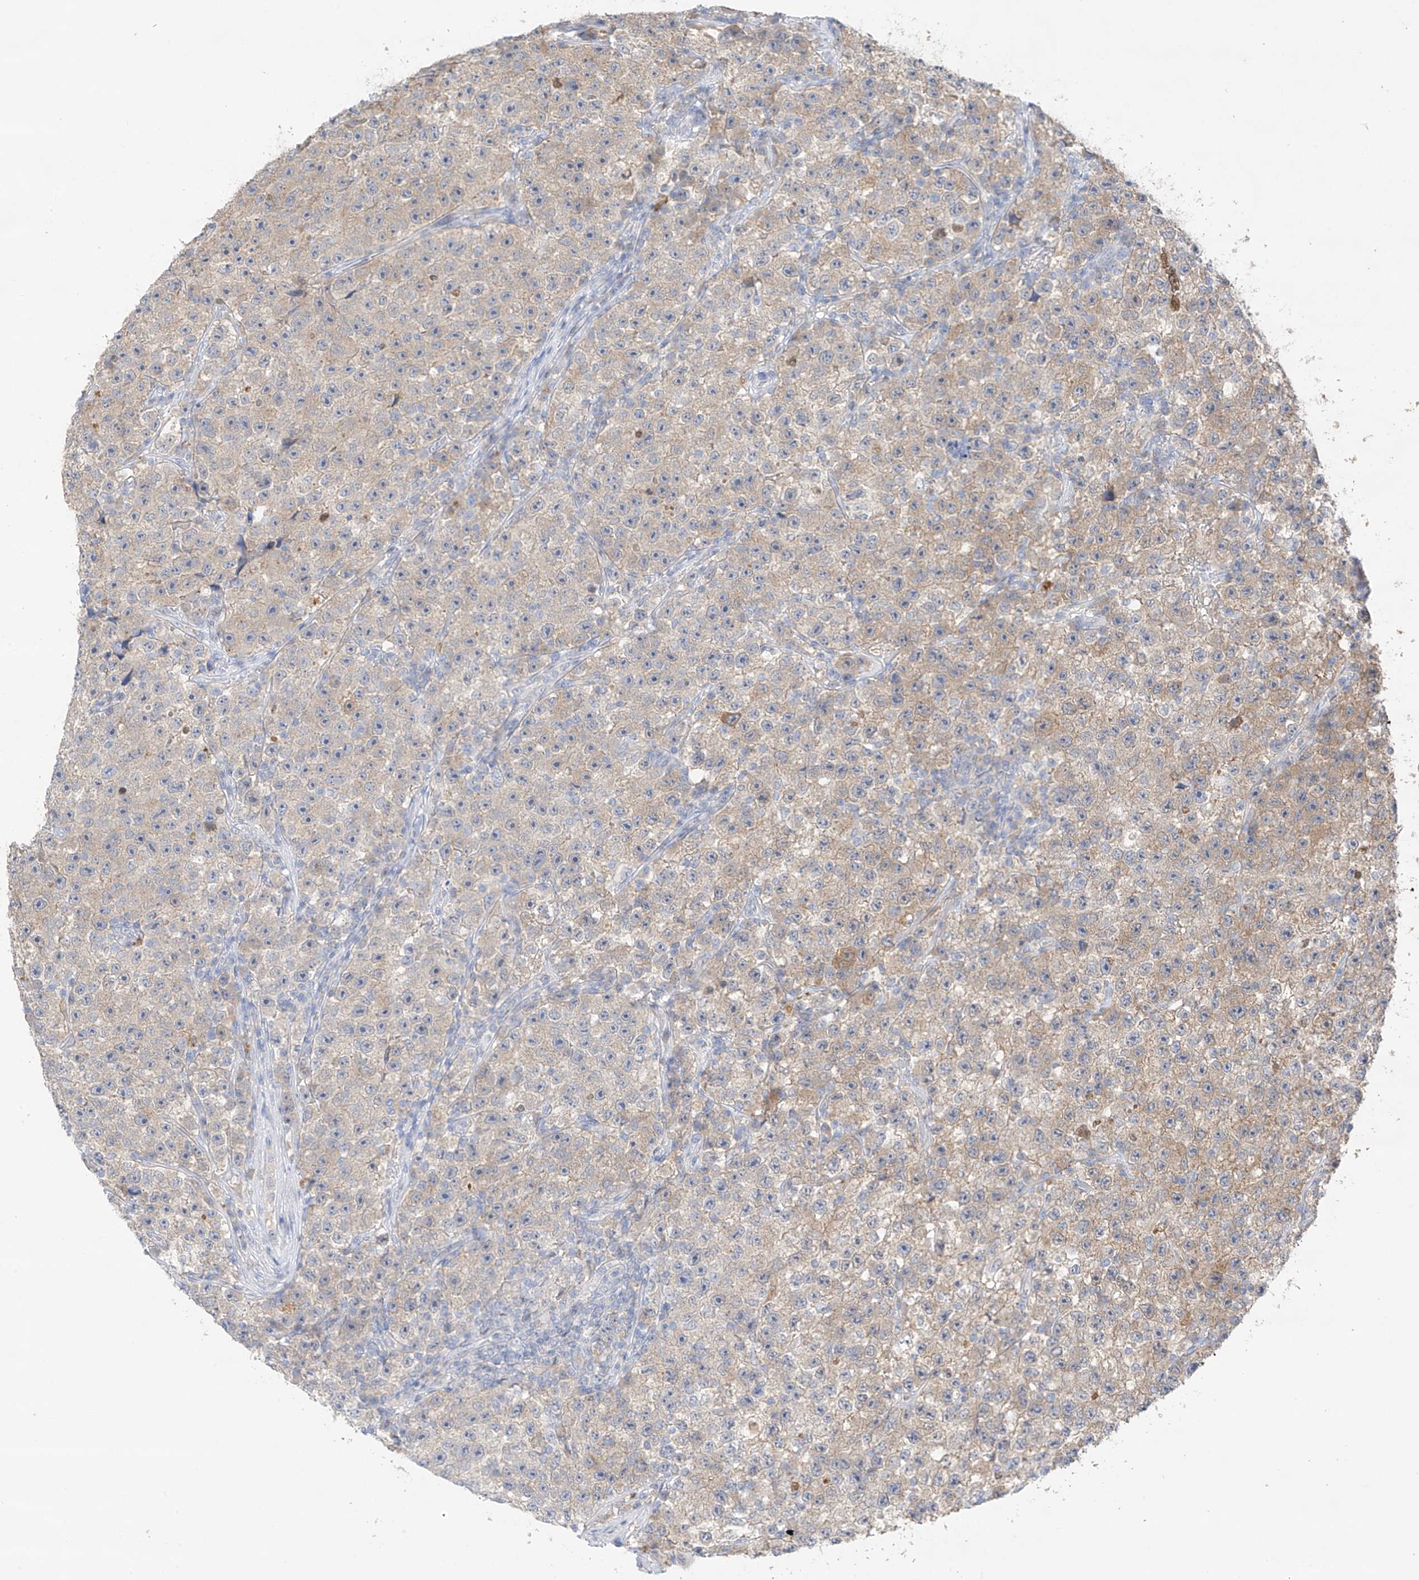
{"staining": {"intensity": "negative", "quantity": "none", "location": "none"}, "tissue": "testis cancer", "cell_type": "Tumor cells", "image_type": "cancer", "snomed": [{"axis": "morphology", "description": "Seminoma, NOS"}, {"axis": "topography", "description": "Testis"}], "caption": "IHC histopathology image of neoplastic tissue: human testis cancer stained with DAB (3,3'-diaminobenzidine) exhibits no significant protein staining in tumor cells. The staining is performed using DAB brown chromogen with nuclei counter-stained in using hematoxylin.", "gene": "CAPN13", "patient": {"sex": "male", "age": 22}}